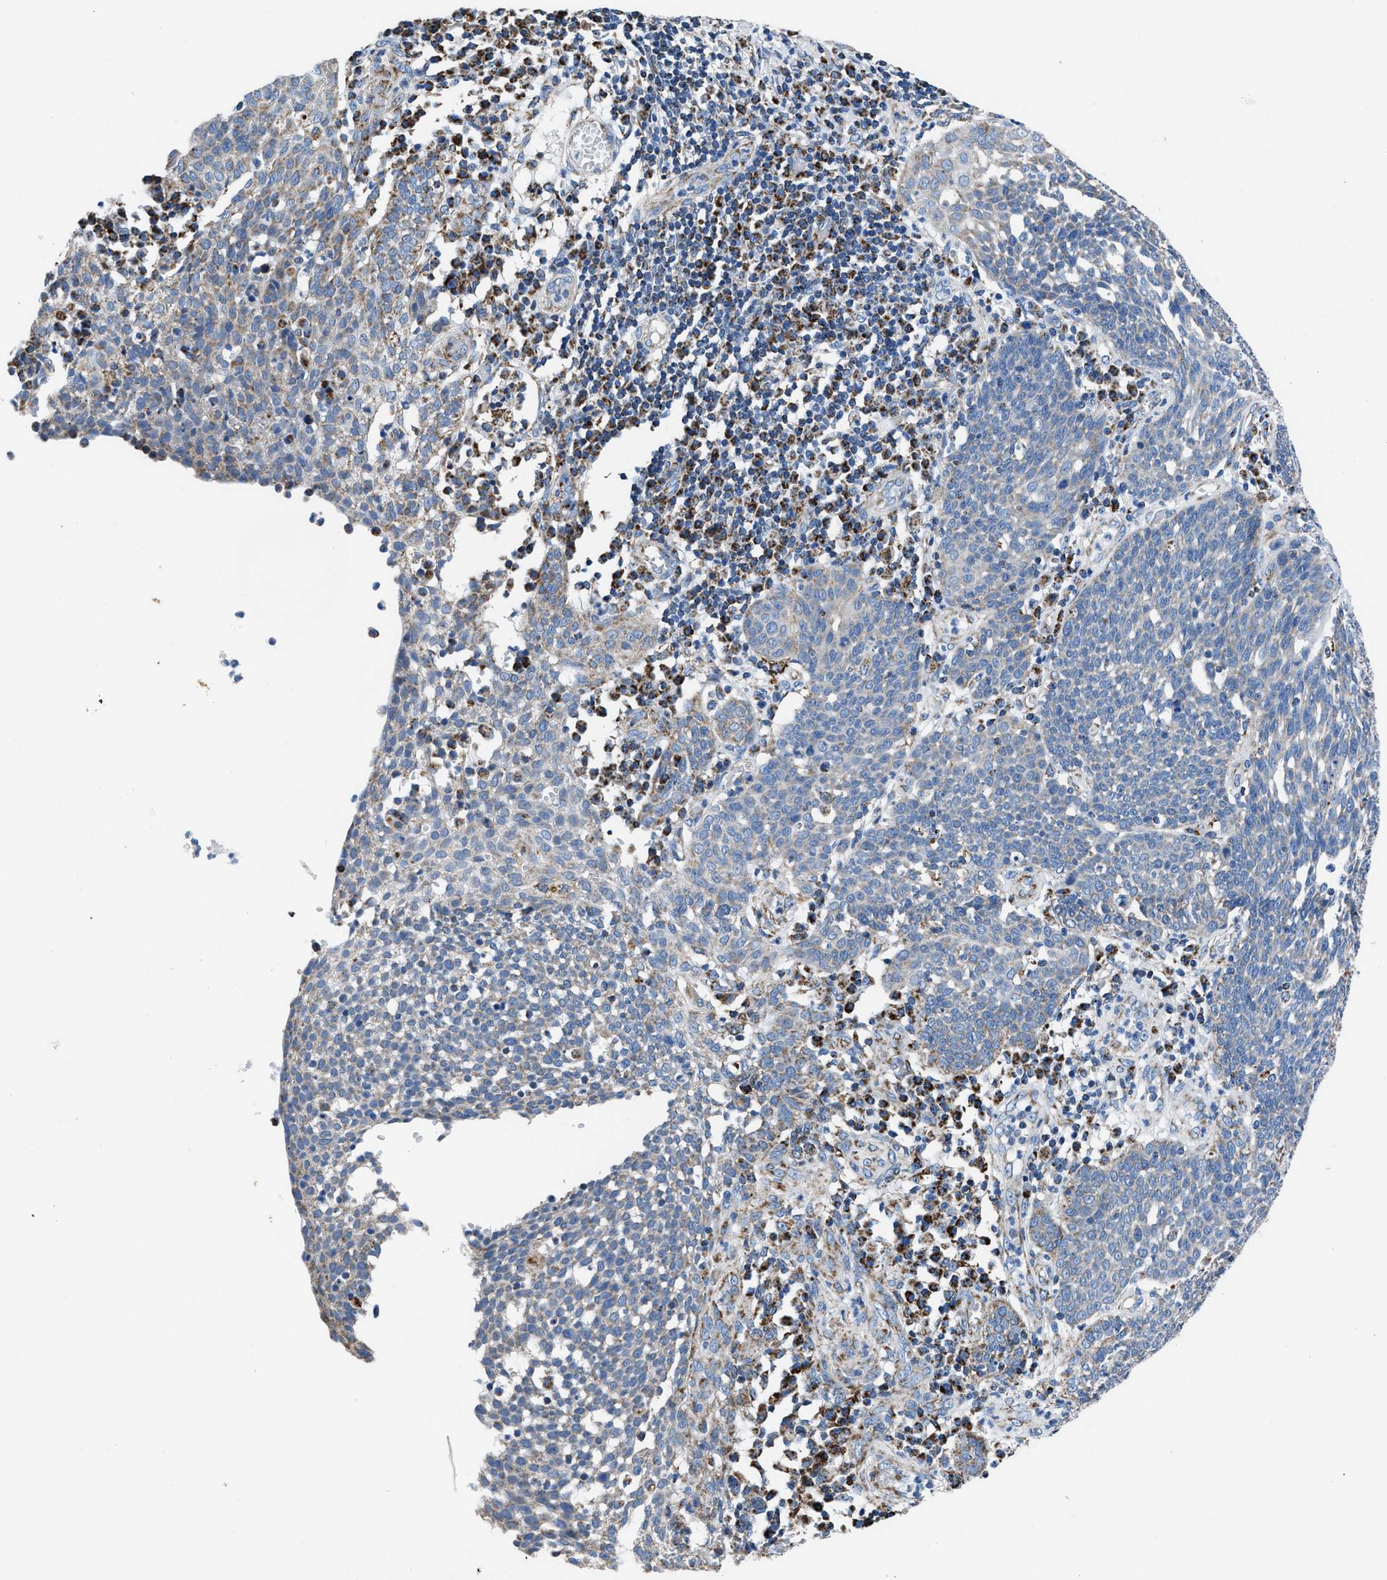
{"staining": {"intensity": "moderate", "quantity": "<25%", "location": "cytoplasmic/membranous"}, "tissue": "cervical cancer", "cell_type": "Tumor cells", "image_type": "cancer", "snomed": [{"axis": "morphology", "description": "Squamous cell carcinoma, NOS"}, {"axis": "topography", "description": "Cervix"}], "caption": "A histopathology image of human cervical squamous cell carcinoma stained for a protein demonstrates moderate cytoplasmic/membranous brown staining in tumor cells.", "gene": "ZDHHC3", "patient": {"sex": "female", "age": 34}}